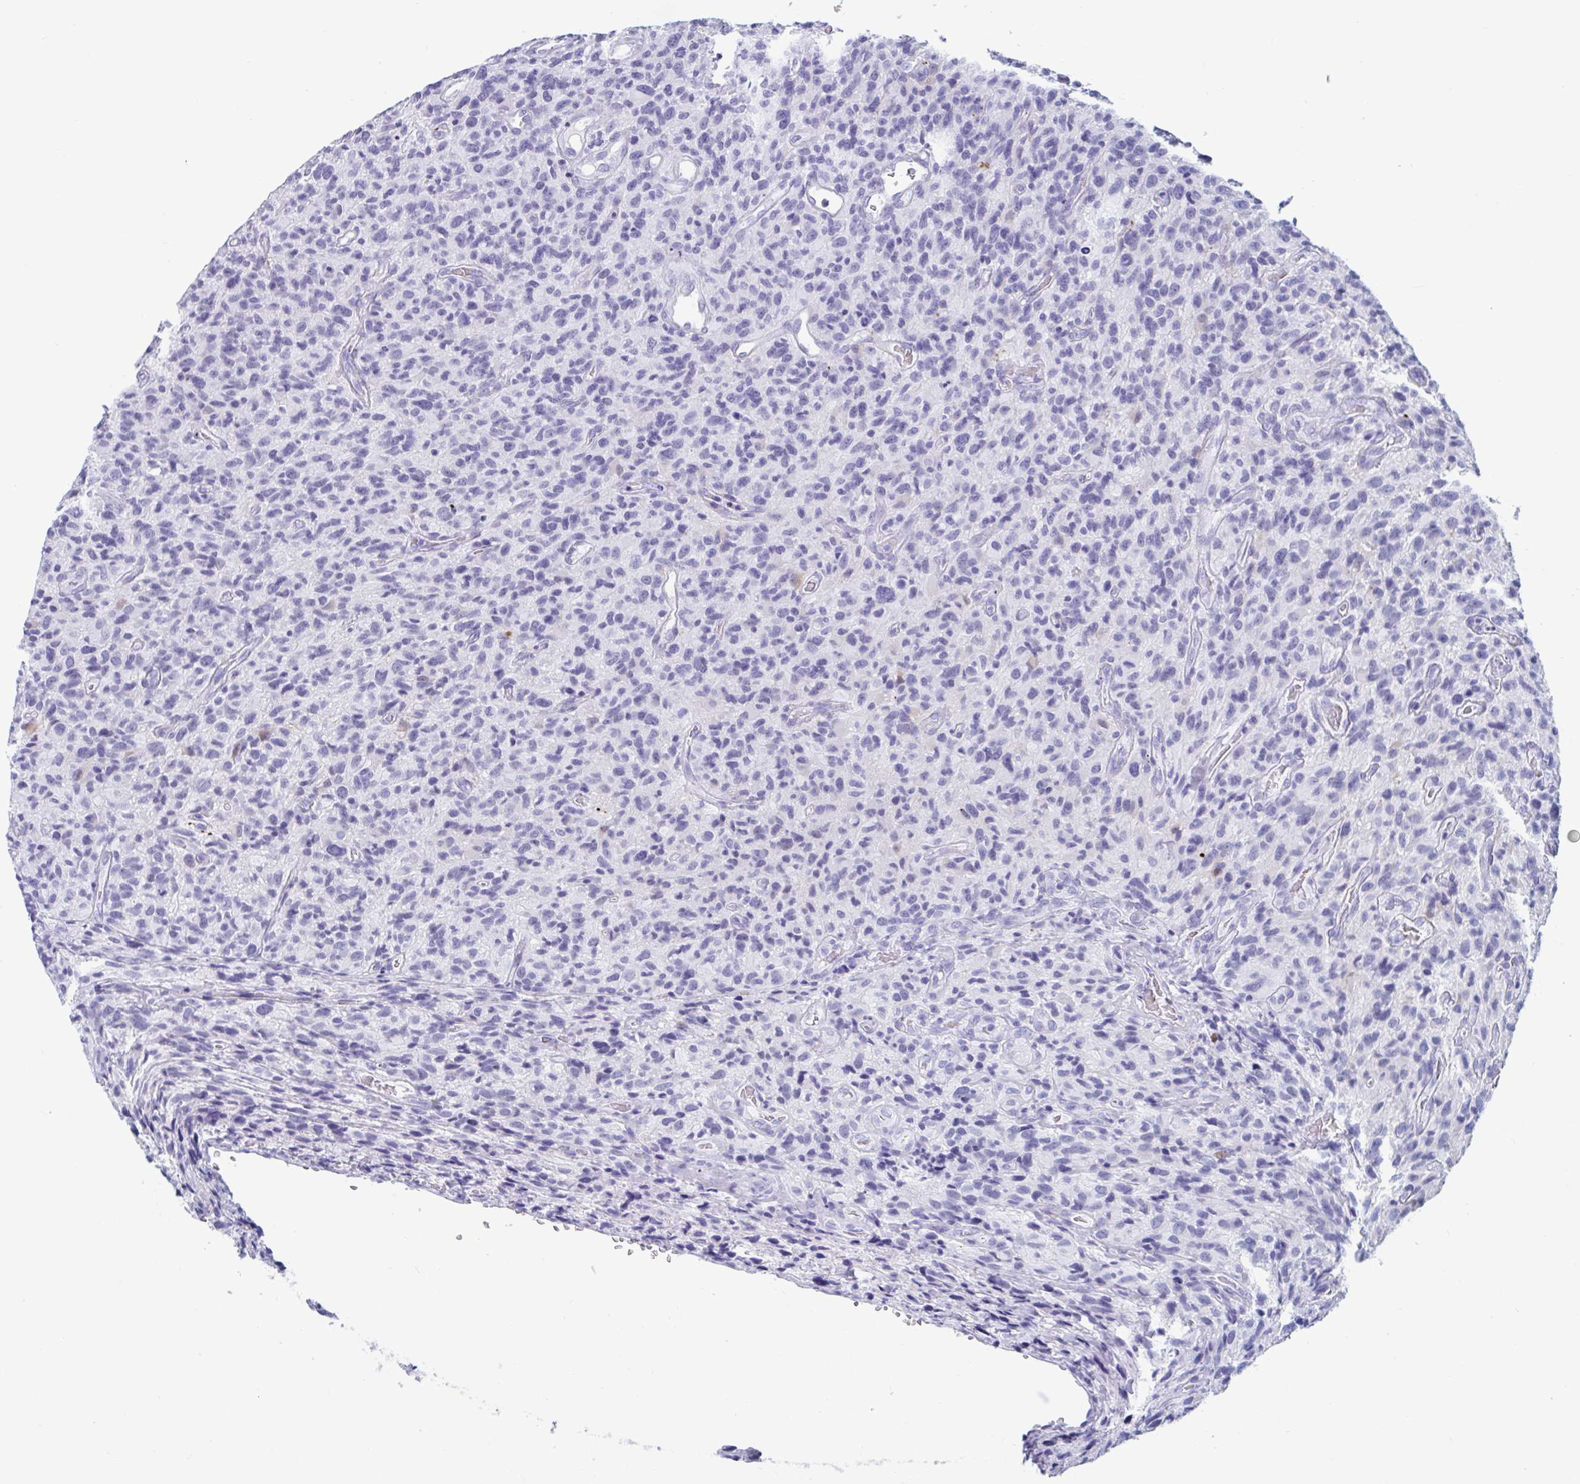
{"staining": {"intensity": "negative", "quantity": "none", "location": "none"}, "tissue": "glioma", "cell_type": "Tumor cells", "image_type": "cancer", "snomed": [{"axis": "morphology", "description": "Glioma, malignant, High grade"}, {"axis": "topography", "description": "Brain"}], "caption": "A micrograph of human malignant glioma (high-grade) is negative for staining in tumor cells. (DAB (3,3'-diaminobenzidine) immunohistochemistry (IHC) visualized using brightfield microscopy, high magnification).", "gene": "GKN2", "patient": {"sex": "male", "age": 76}}